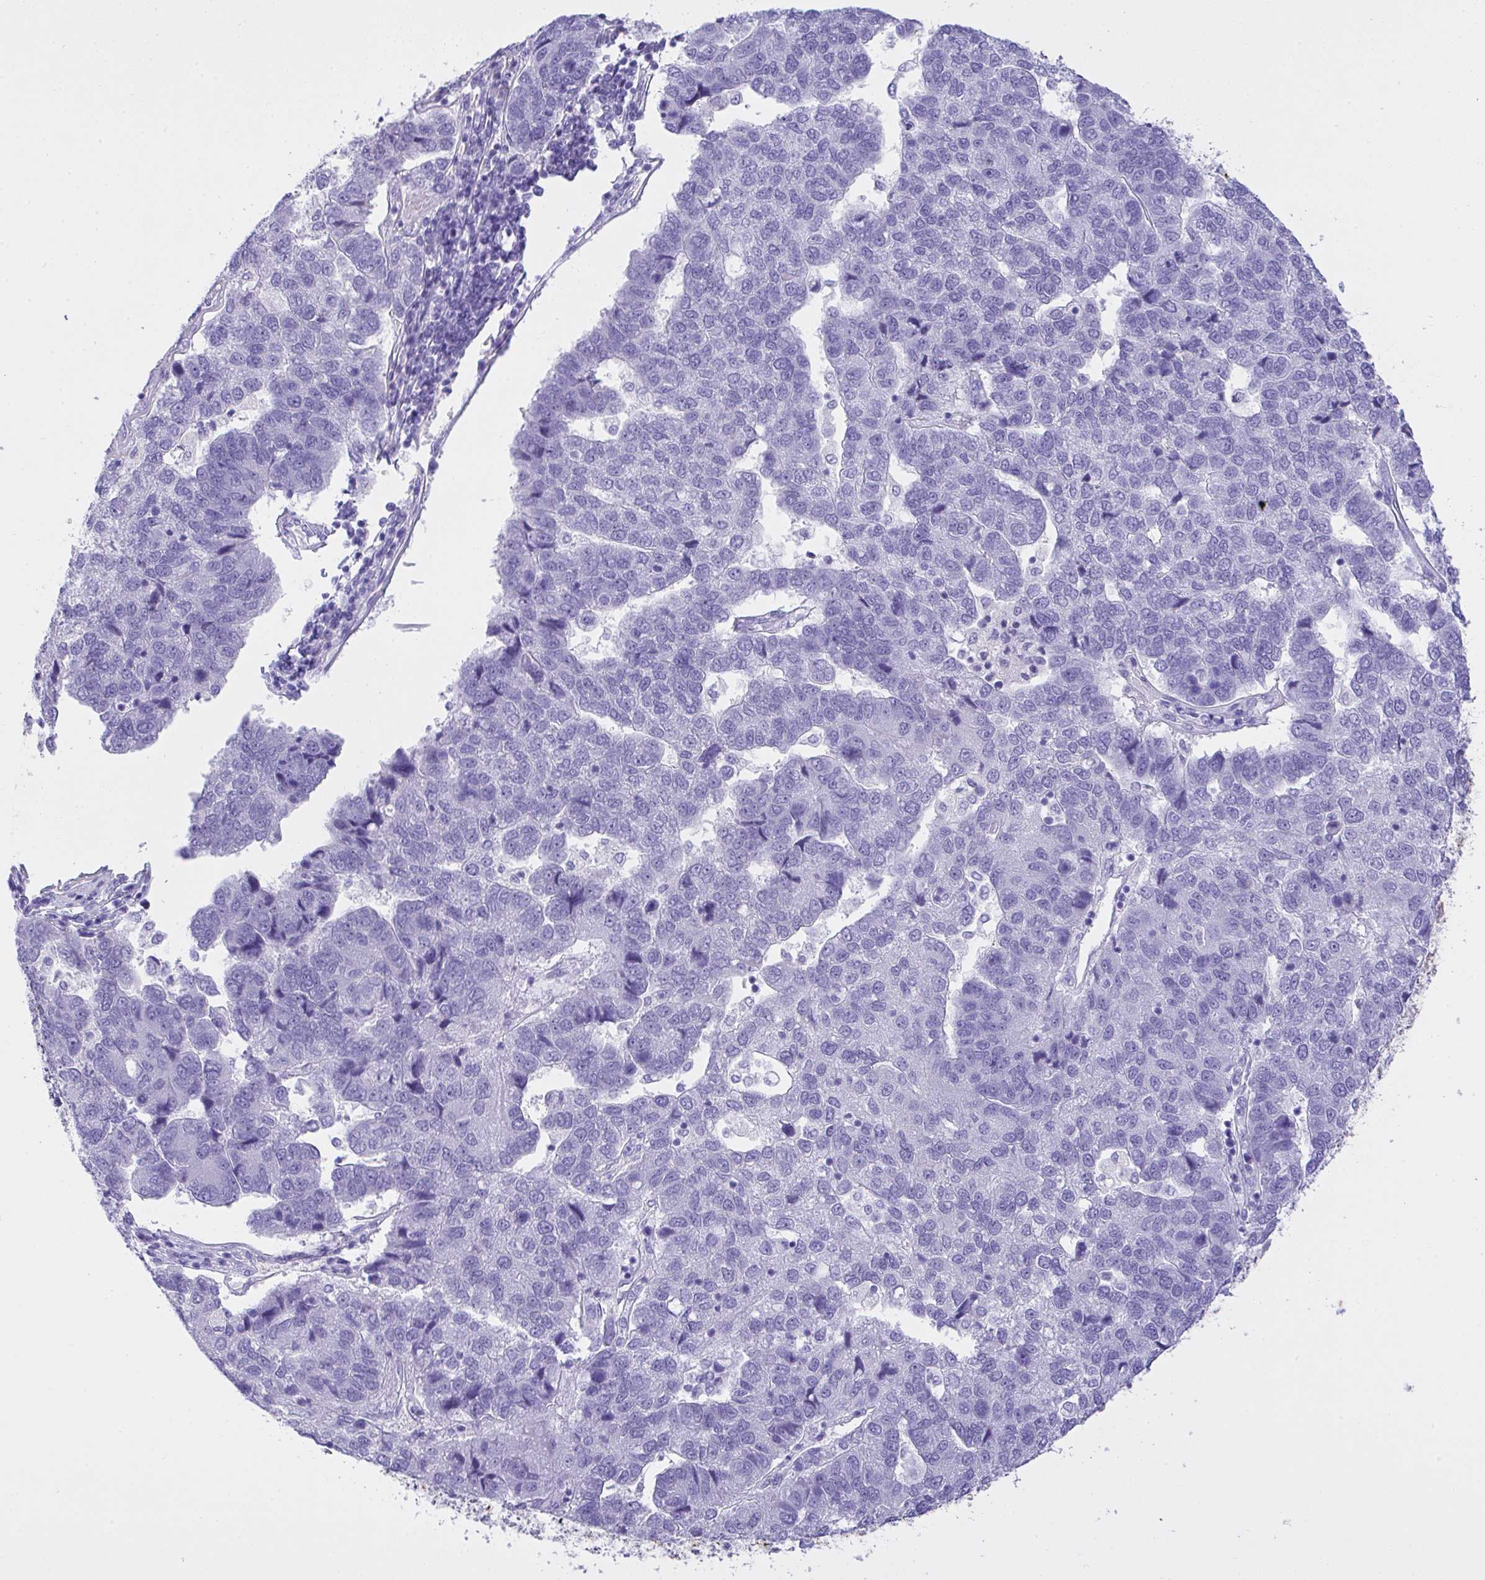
{"staining": {"intensity": "negative", "quantity": "none", "location": "none"}, "tissue": "pancreatic cancer", "cell_type": "Tumor cells", "image_type": "cancer", "snomed": [{"axis": "morphology", "description": "Adenocarcinoma, NOS"}, {"axis": "topography", "description": "Pancreas"}], "caption": "The photomicrograph displays no staining of tumor cells in pancreatic adenocarcinoma. (Stains: DAB immunohistochemistry (IHC) with hematoxylin counter stain, Microscopy: brightfield microscopy at high magnification).", "gene": "AKR1D1", "patient": {"sex": "female", "age": 61}}